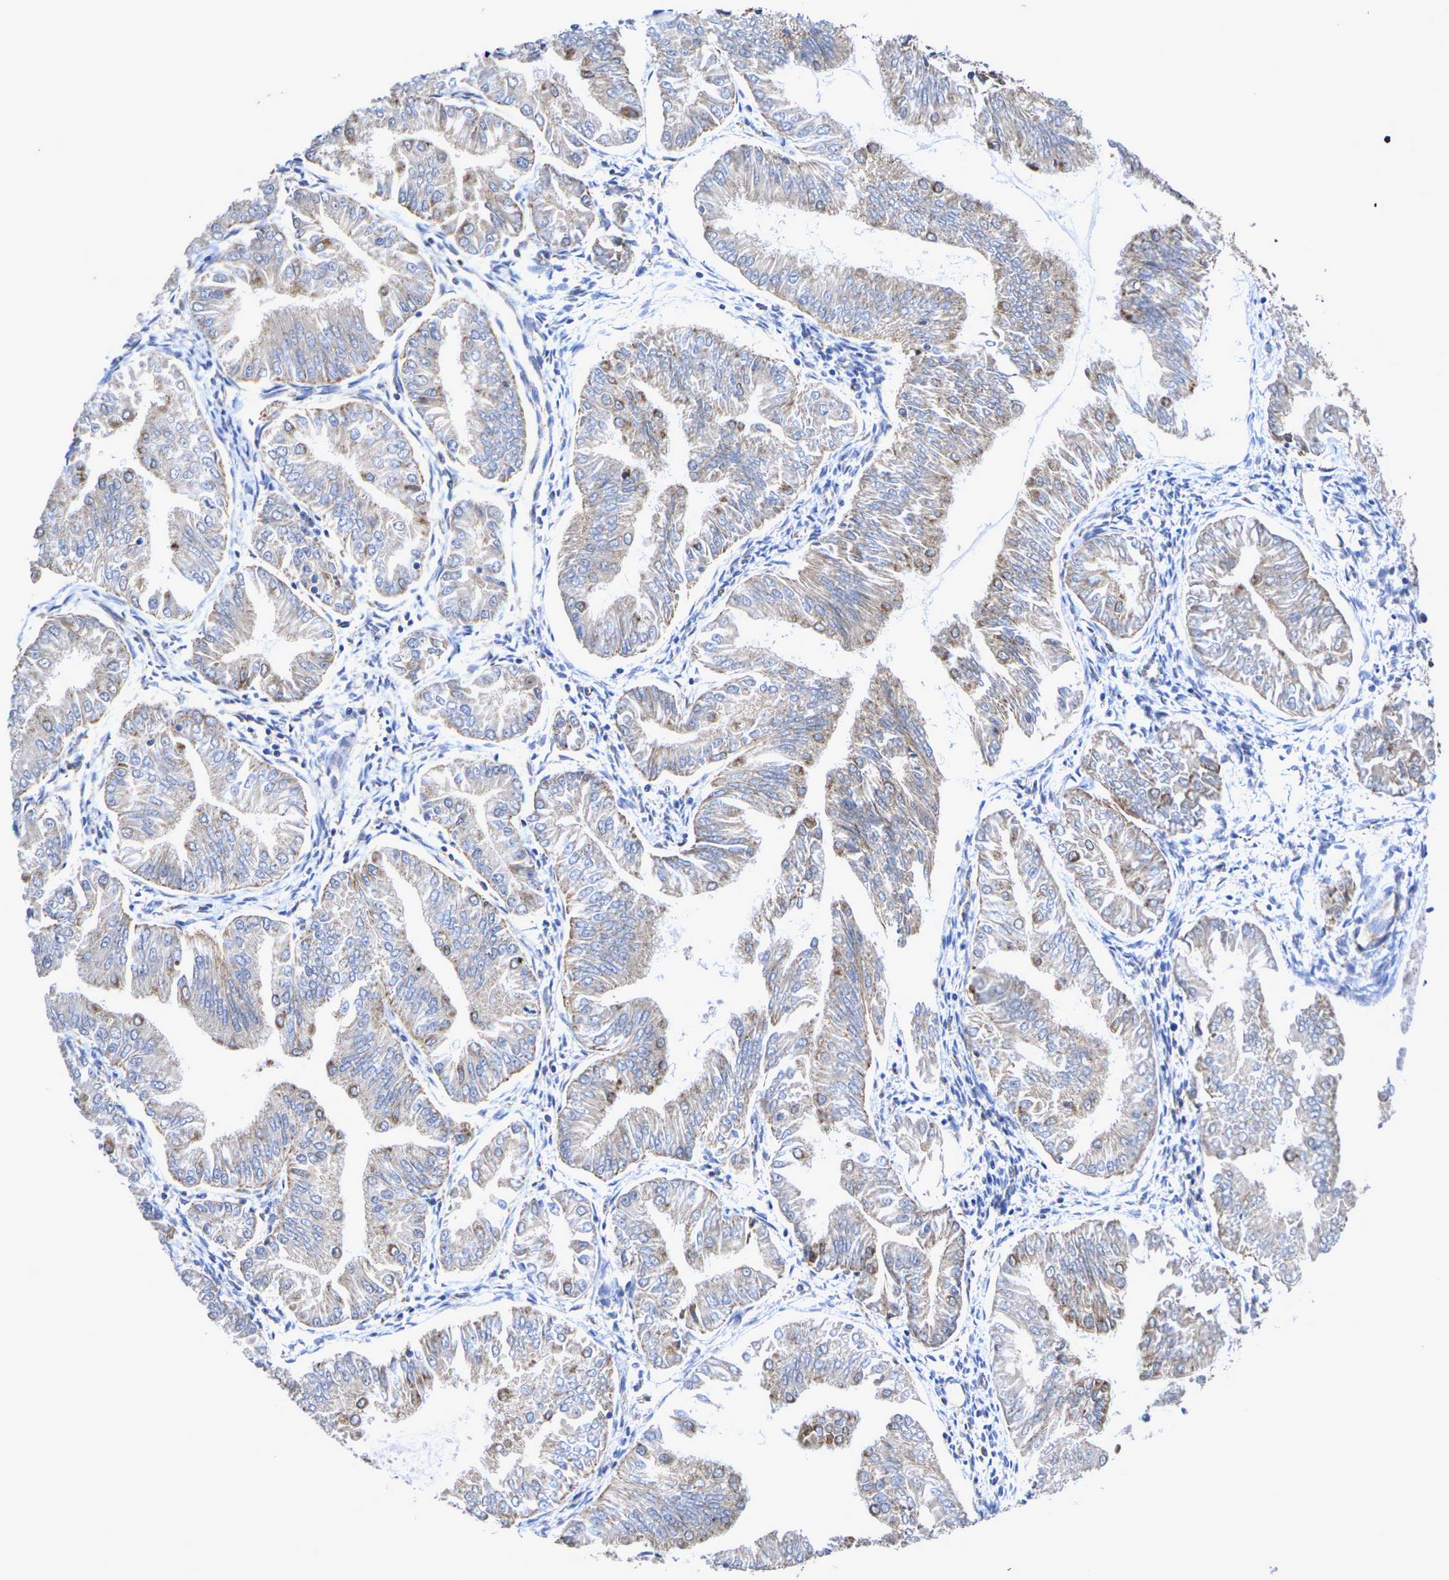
{"staining": {"intensity": "moderate", "quantity": "<25%", "location": "cytoplasmic/membranous"}, "tissue": "endometrial cancer", "cell_type": "Tumor cells", "image_type": "cancer", "snomed": [{"axis": "morphology", "description": "Adenocarcinoma, NOS"}, {"axis": "topography", "description": "Endometrium"}], "caption": "IHC photomicrograph of neoplastic tissue: endometrial adenocarcinoma stained using immunohistochemistry displays low levels of moderate protein expression localized specifically in the cytoplasmic/membranous of tumor cells, appearing as a cytoplasmic/membranous brown color.", "gene": "P2RY11", "patient": {"sex": "female", "age": 53}}